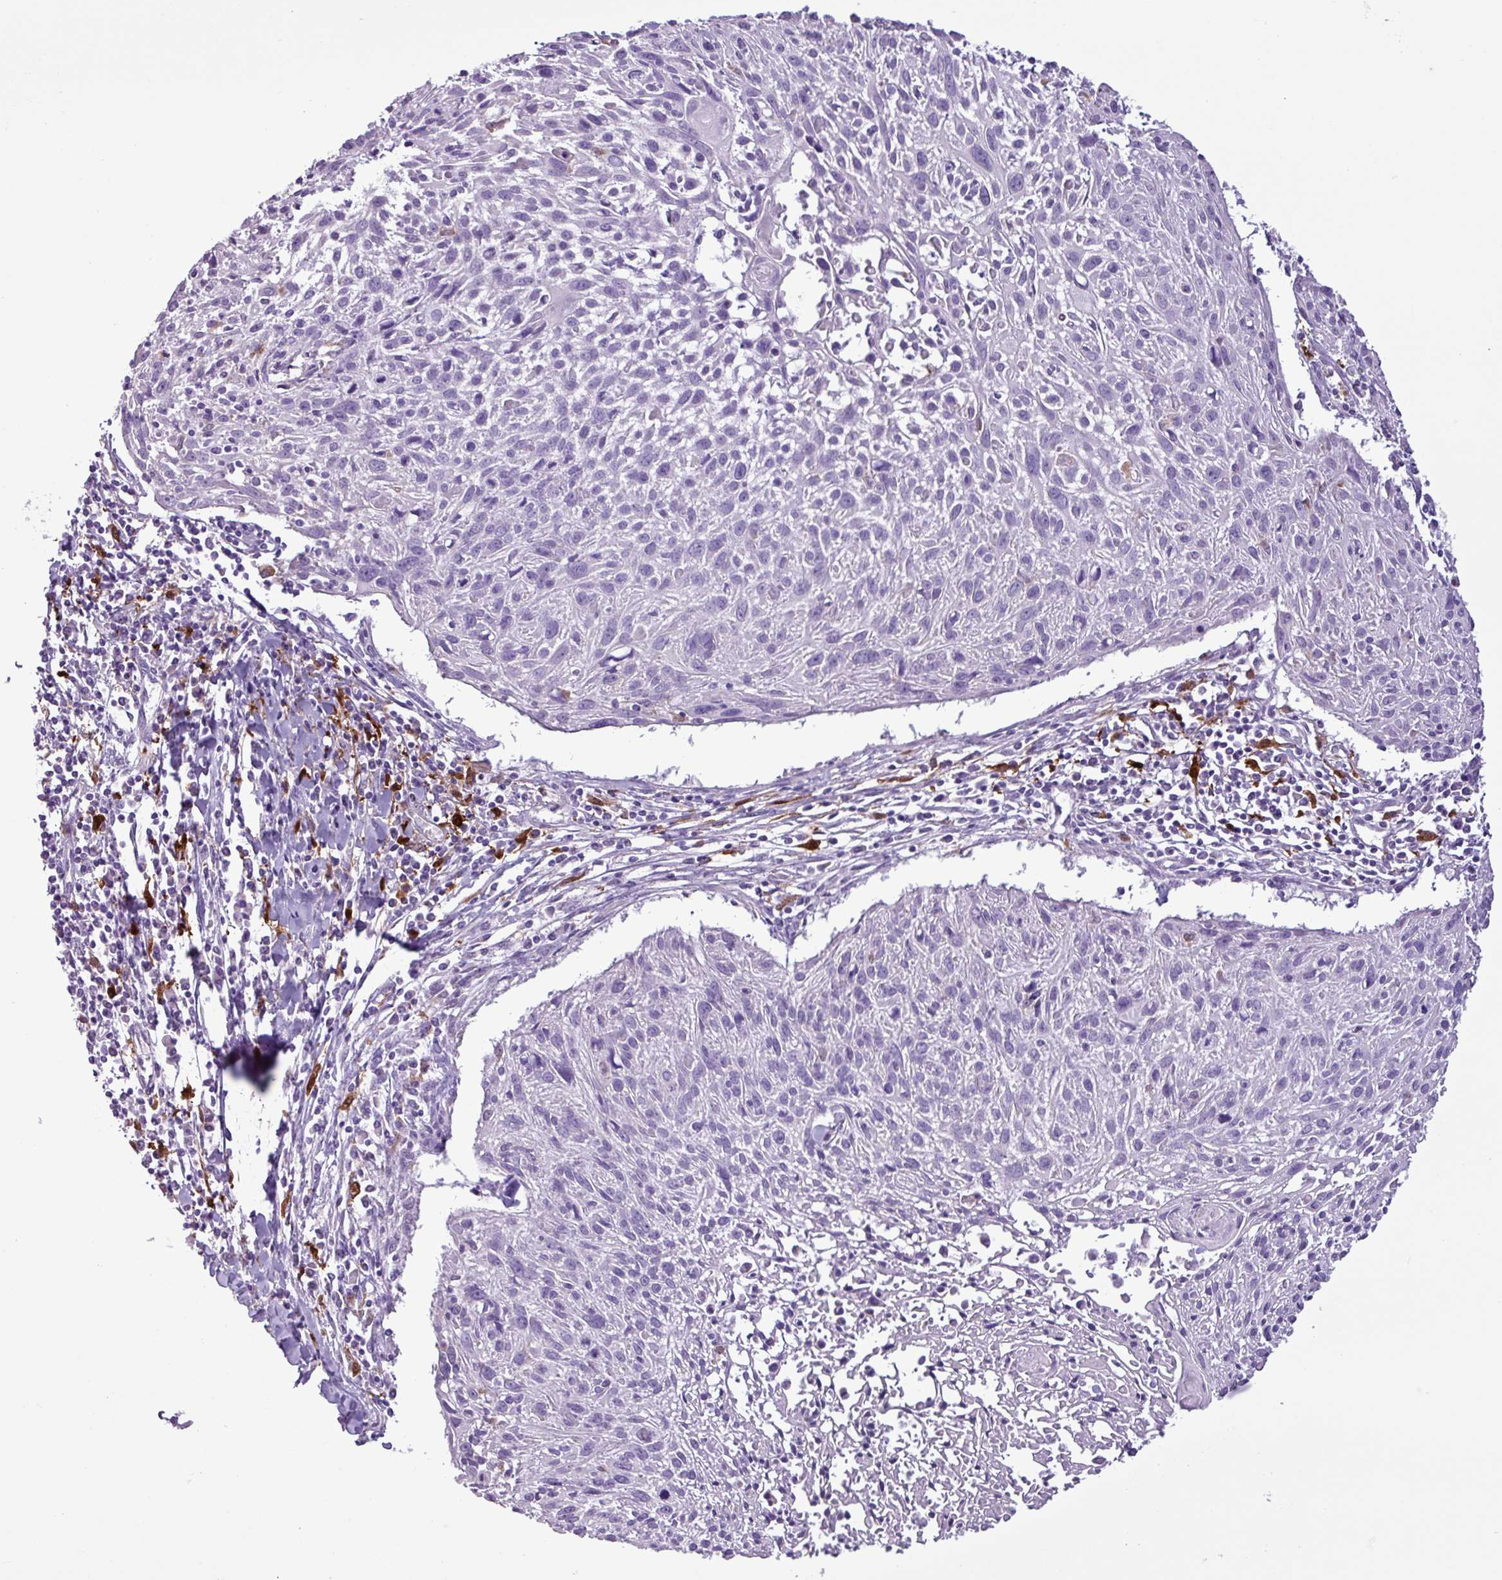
{"staining": {"intensity": "negative", "quantity": "none", "location": "none"}, "tissue": "cervical cancer", "cell_type": "Tumor cells", "image_type": "cancer", "snomed": [{"axis": "morphology", "description": "Squamous cell carcinoma, NOS"}, {"axis": "topography", "description": "Cervix"}], "caption": "Protein analysis of cervical cancer displays no significant expression in tumor cells.", "gene": "TMEM200C", "patient": {"sex": "female", "age": 51}}